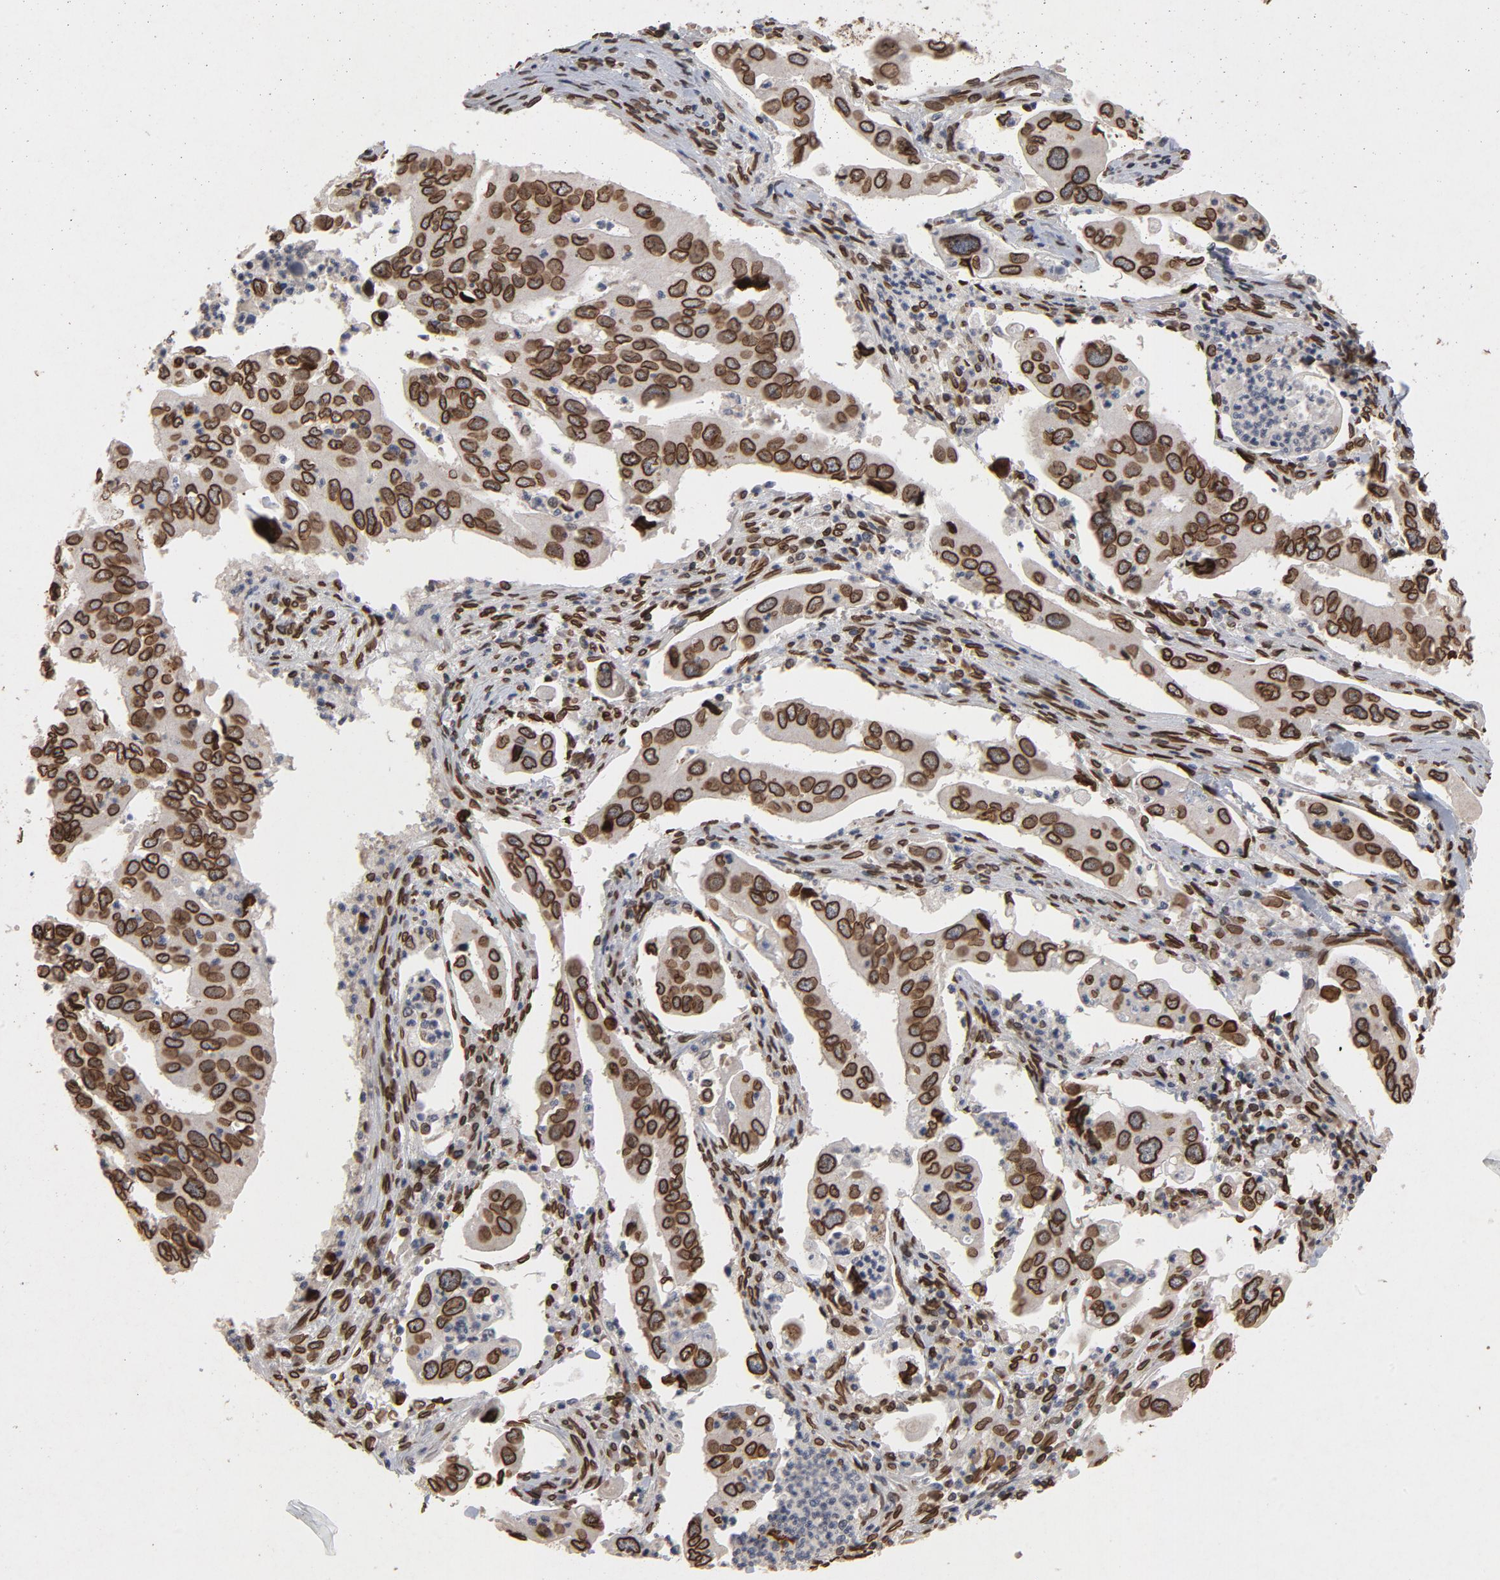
{"staining": {"intensity": "strong", "quantity": ">75%", "location": "cytoplasmic/membranous,nuclear"}, "tissue": "lung cancer", "cell_type": "Tumor cells", "image_type": "cancer", "snomed": [{"axis": "morphology", "description": "Adenocarcinoma, NOS"}, {"axis": "topography", "description": "Lung"}], "caption": "The photomicrograph displays immunohistochemical staining of lung cancer (adenocarcinoma). There is strong cytoplasmic/membranous and nuclear positivity is identified in approximately >75% of tumor cells.", "gene": "LMNA", "patient": {"sex": "male", "age": 48}}